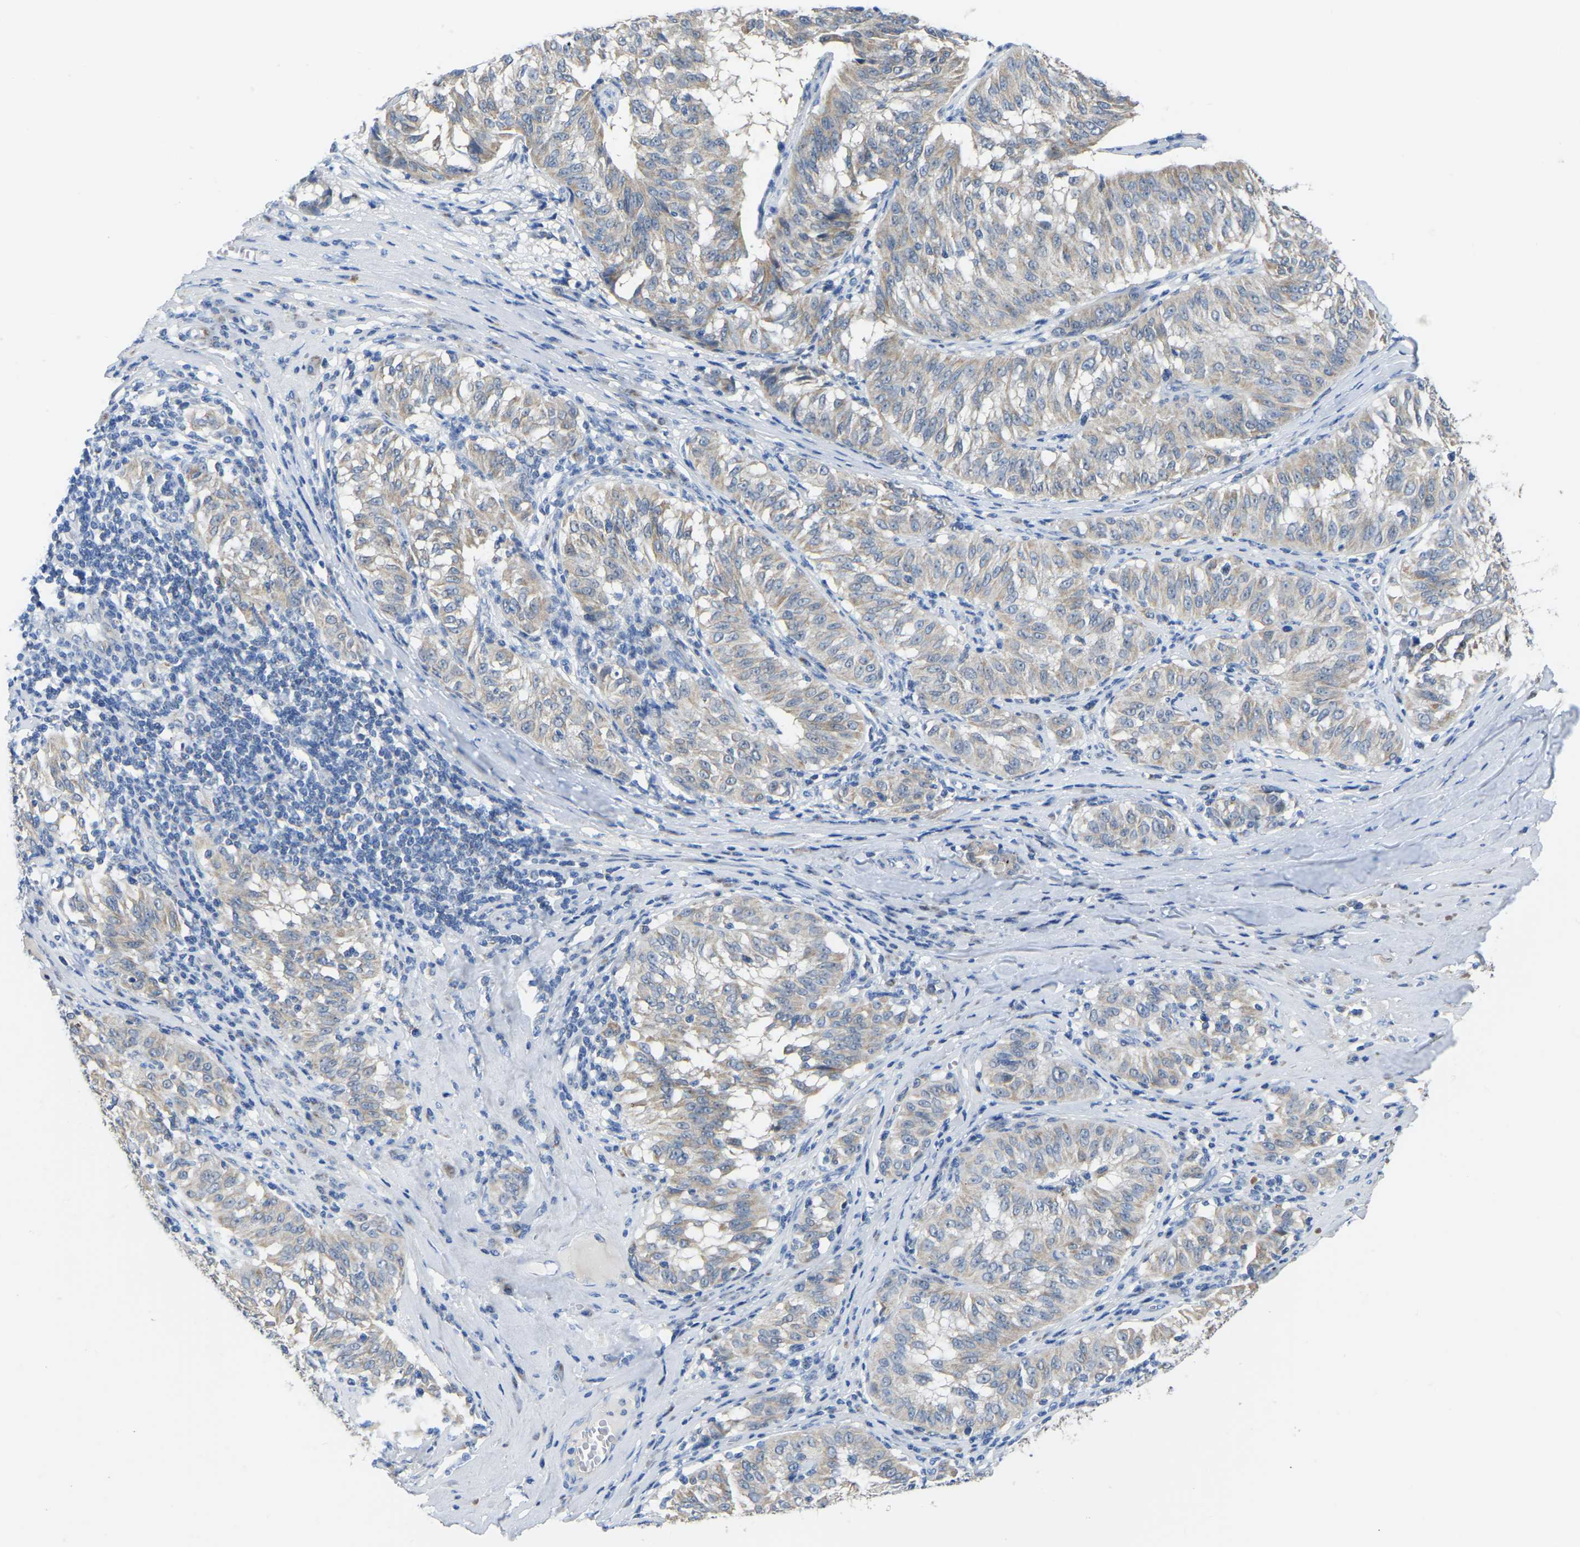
{"staining": {"intensity": "negative", "quantity": "none", "location": "none"}, "tissue": "melanoma", "cell_type": "Tumor cells", "image_type": "cancer", "snomed": [{"axis": "morphology", "description": "Malignant melanoma, NOS"}, {"axis": "topography", "description": "Skin"}], "caption": "The histopathology image displays no significant positivity in tumor cells of malignant melanoma. The staining is performed using DAB brown chromogen with nuclei counter-stained in using hematoxylin.", "gene": "ETFA", "patient": {"sex": "female", "age": 72}}